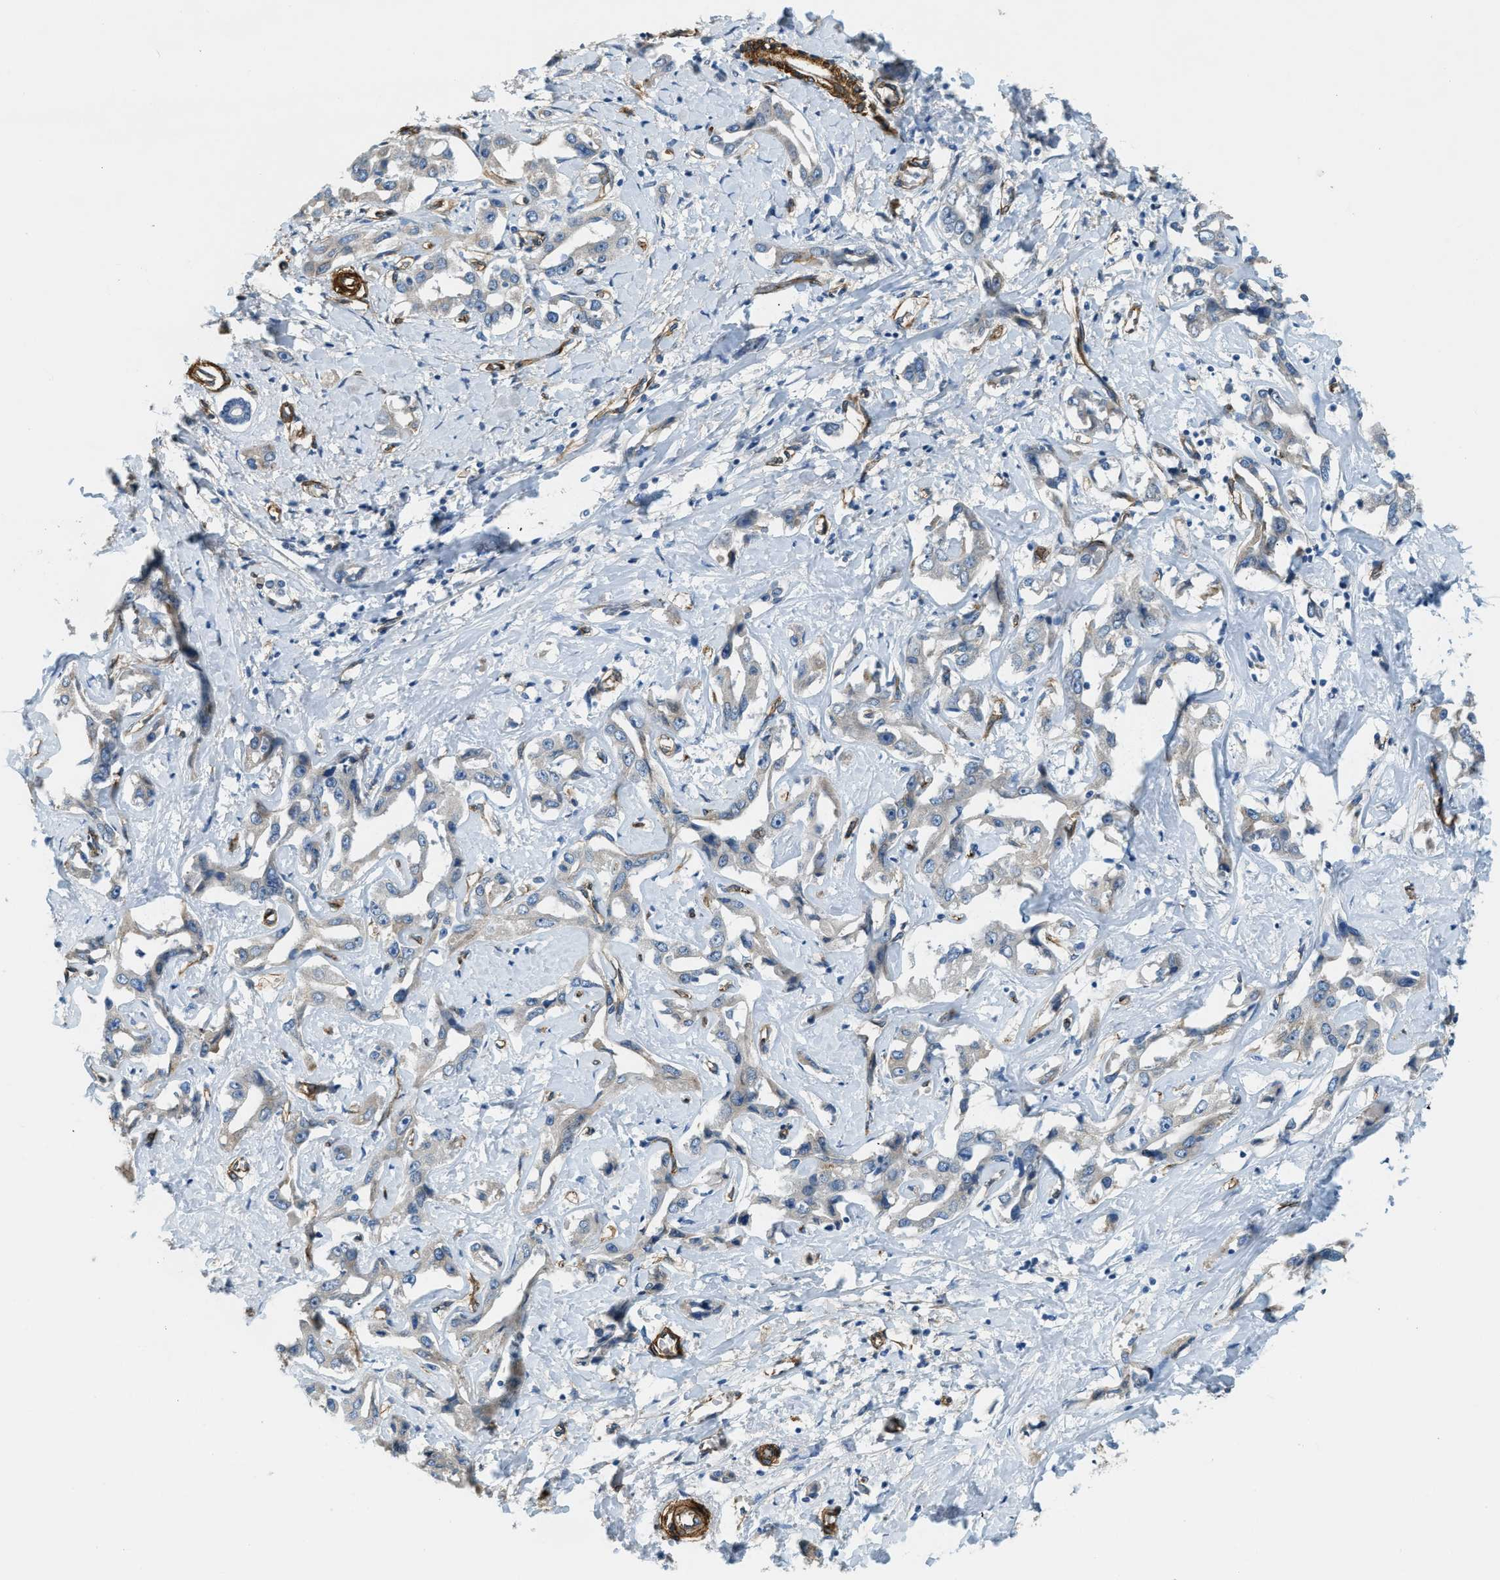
{"staining": {"intensity": "moderate", "quantity": "<25%", "location": "cytoplasmic/membranous"}, "tissue": "liver cancer", "cell_type": "Tumor cells", "image_type": "cancer", "snomed": [{"axis": "morphology", "description": "Cholangiocarcinoma"}, {"axis": "topography", "description": "Liver"}], "caption": "Immunohistochemical staining of human liver cancer demonstrates moderate cytoplasmic/membranous protein staining in approximately <25% of tumor cells.", "gene": "TMEM43", "patient": {"sex": "male", "age": 59}}